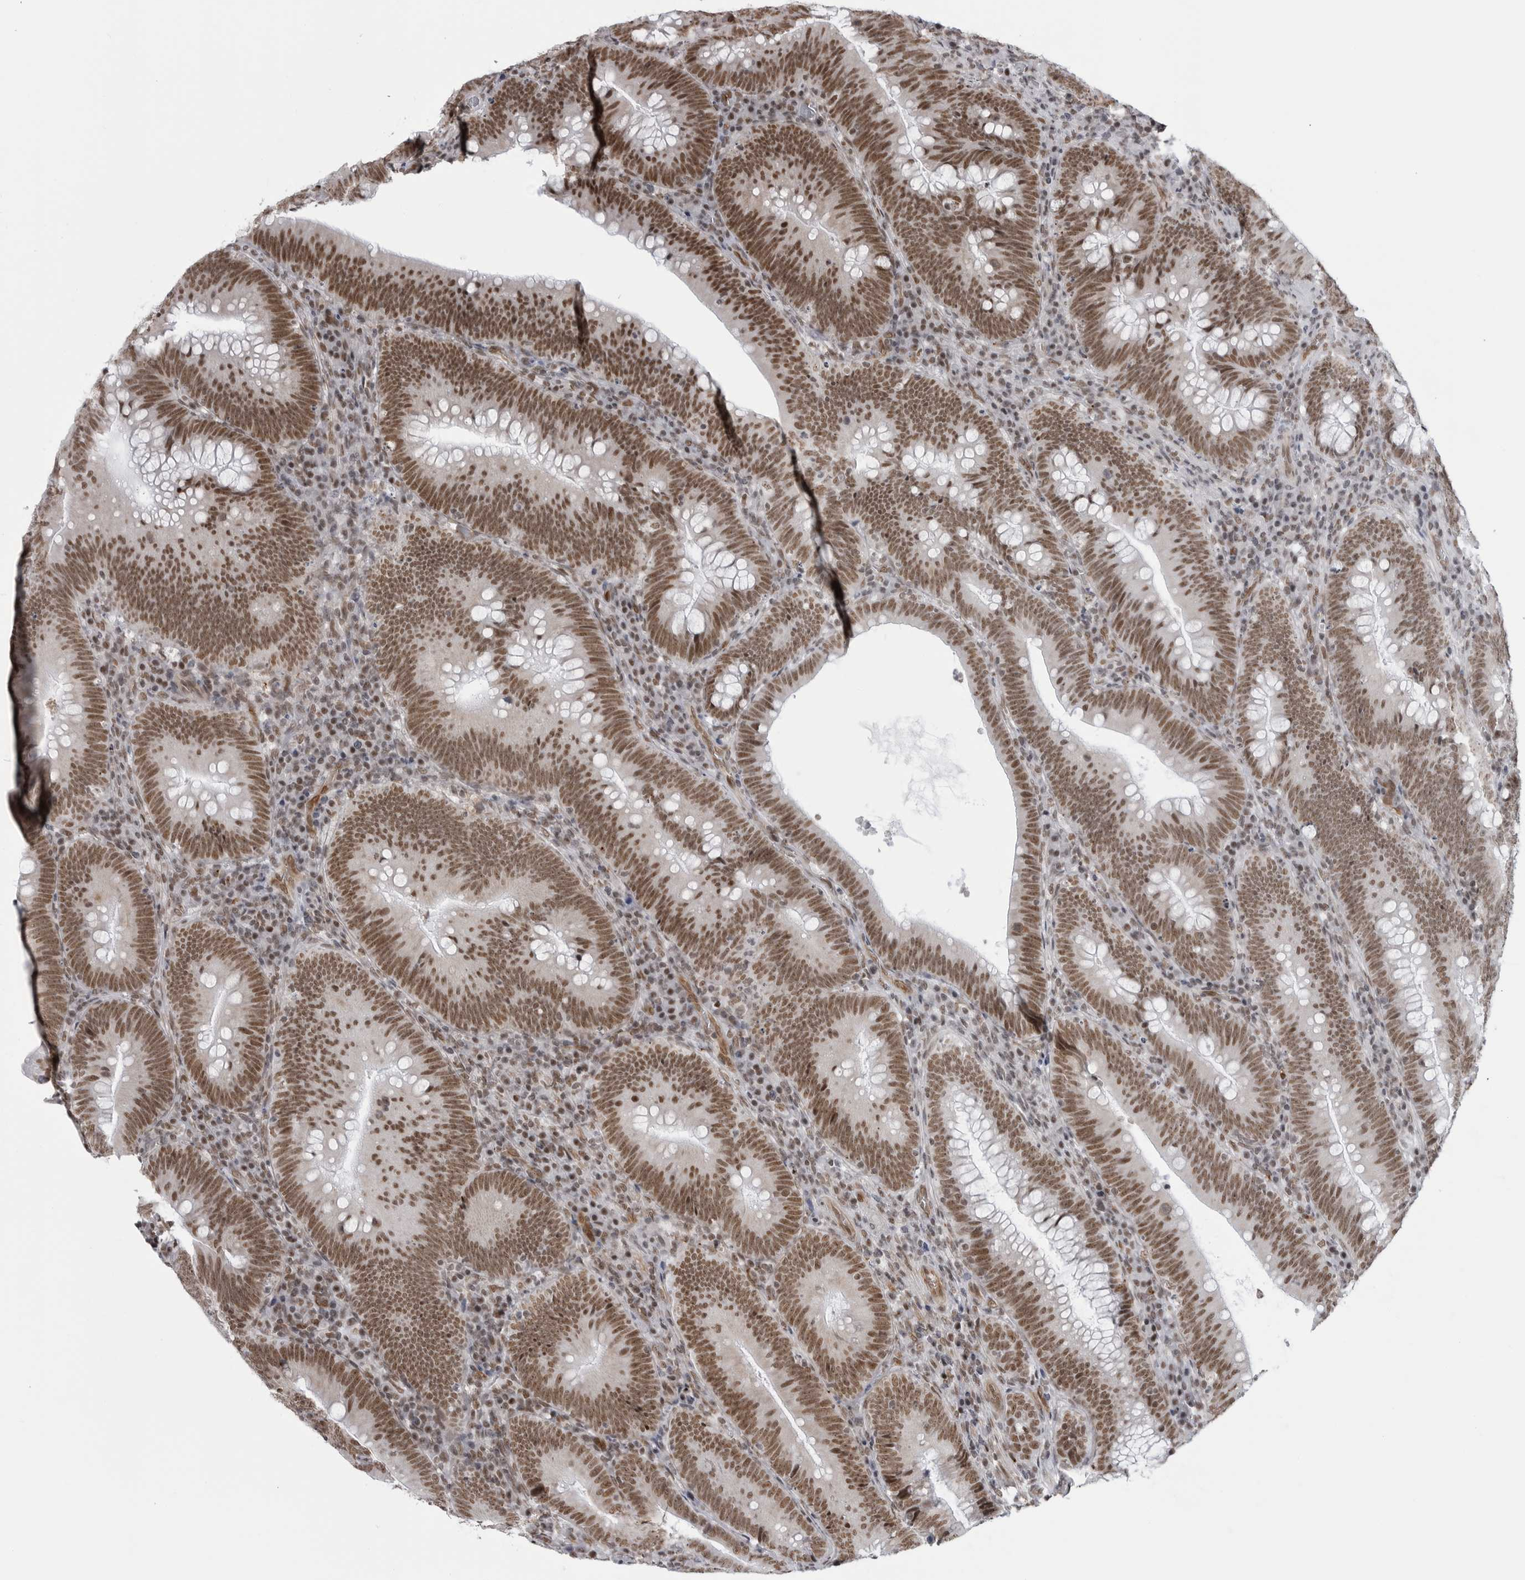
{"staining": {"intensity": "strong", "quantity": ">75%", "location": "nuclear"}, "tissue": "colorectal cancer", "cell_type": "Tumor cells", "image_type": "cancer", "snomed": [{"axis": "morphology", "description": "Normal tissue, NOS"}, {"axis": "topography", "description": "Colon"}], "caption": "Colorectal cancer stained with a protein marker reveals strong staining in tumor cells.", "gene": "RNF26", "patient": {"sex": "female", "age": 82}}